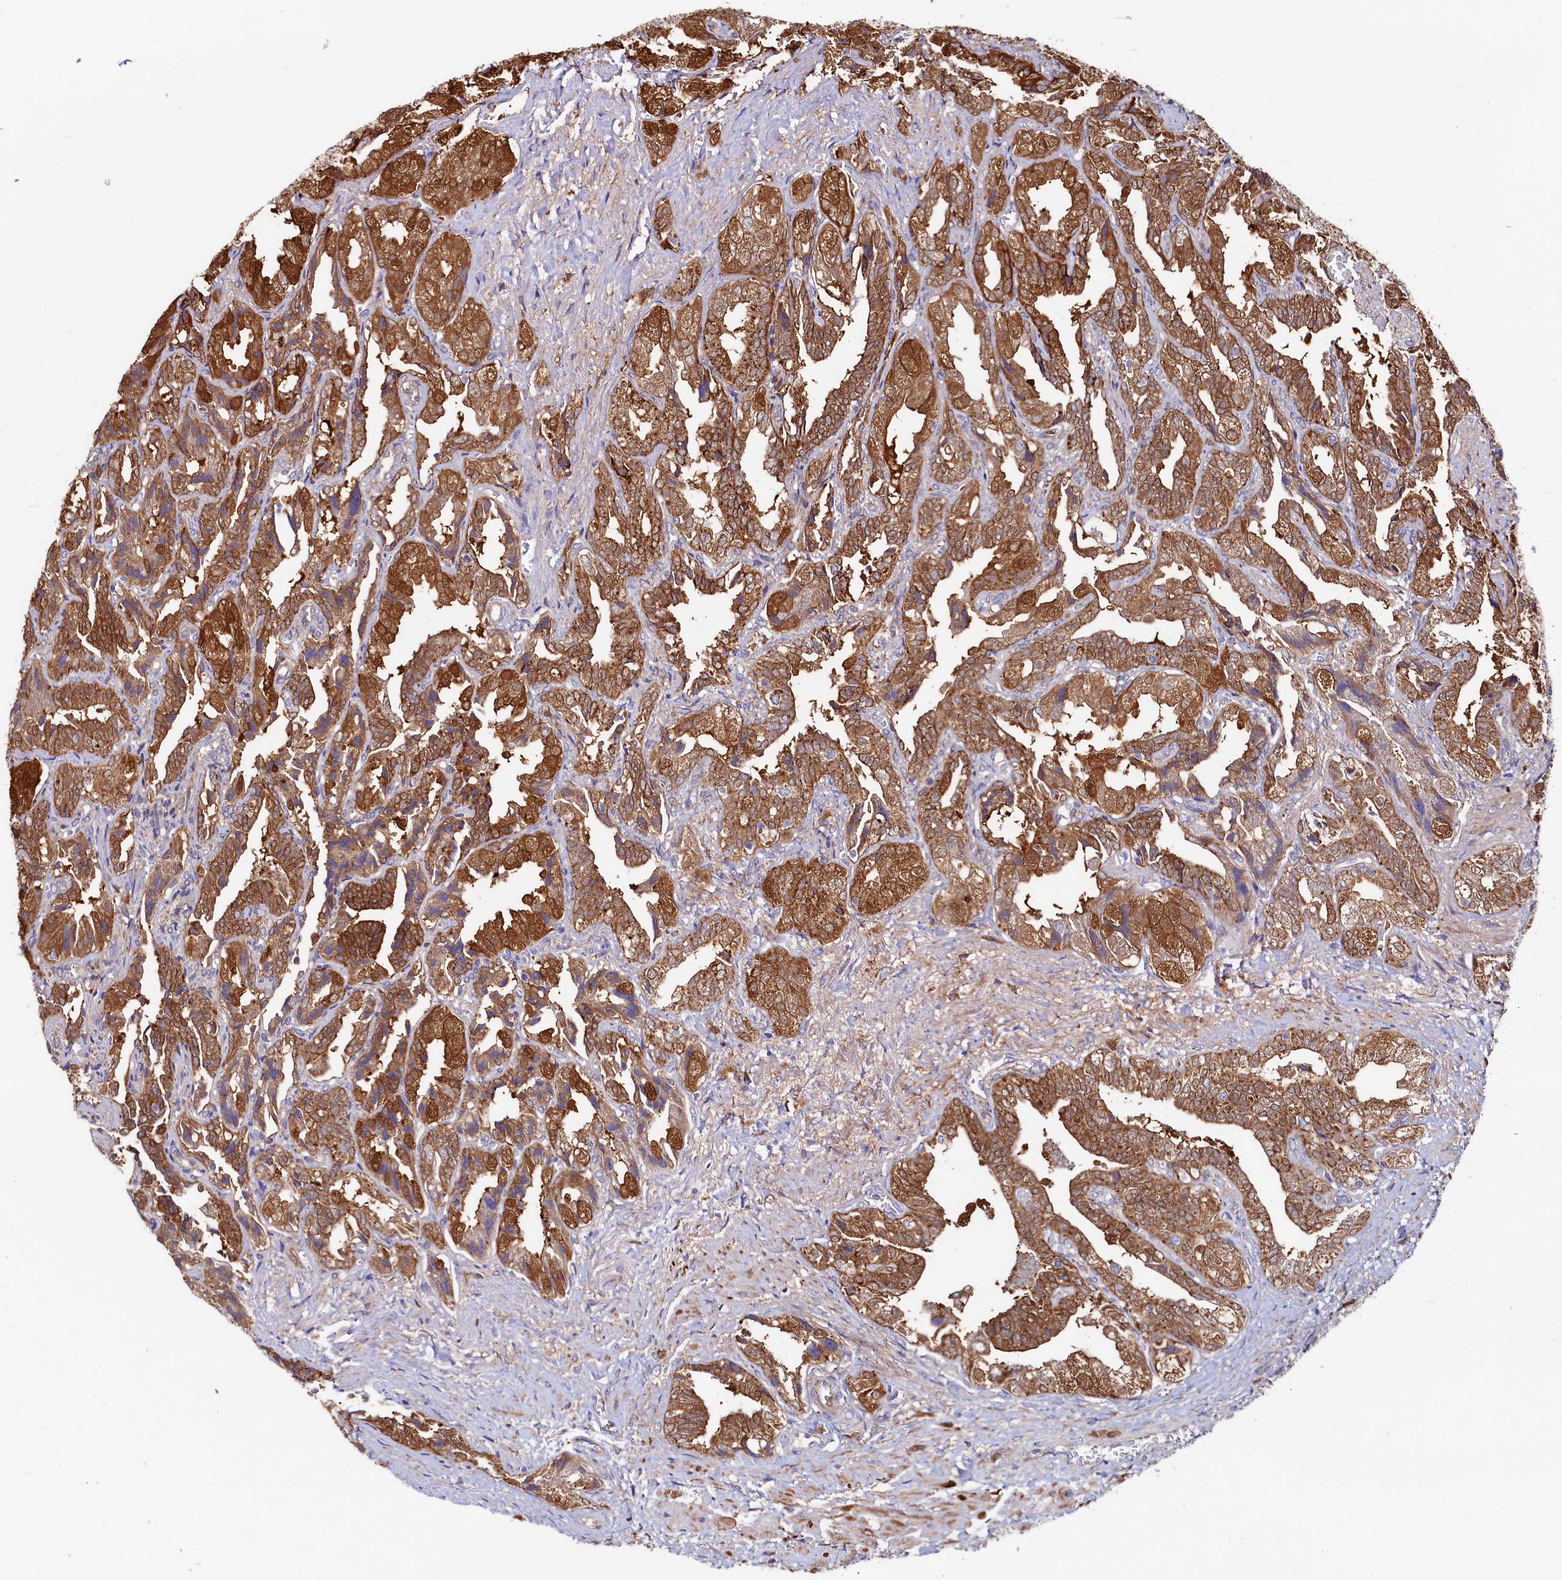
{"staining": {"intensity": "strong", "quantity": ">75%", "location": "cytoplasmic/membranous"}, "tissue": "seminal vesicle", "cell_type": "Glandular cells", "image_type": "normal", "snomed": [{"axis": "morphology", "description": "Normal tissue, NOS"}, {"axis": "topography", "description": "Seminal veicle"}], "caption": "IHC image of normal human seminal vesicle stained for a protein (brown), which shows high levels of strong cytoplasmic/membranous expression in approximately >75% of glandular cells.", "gene": "ASTE1", "patient": {"sex": "male", "age": 63}}